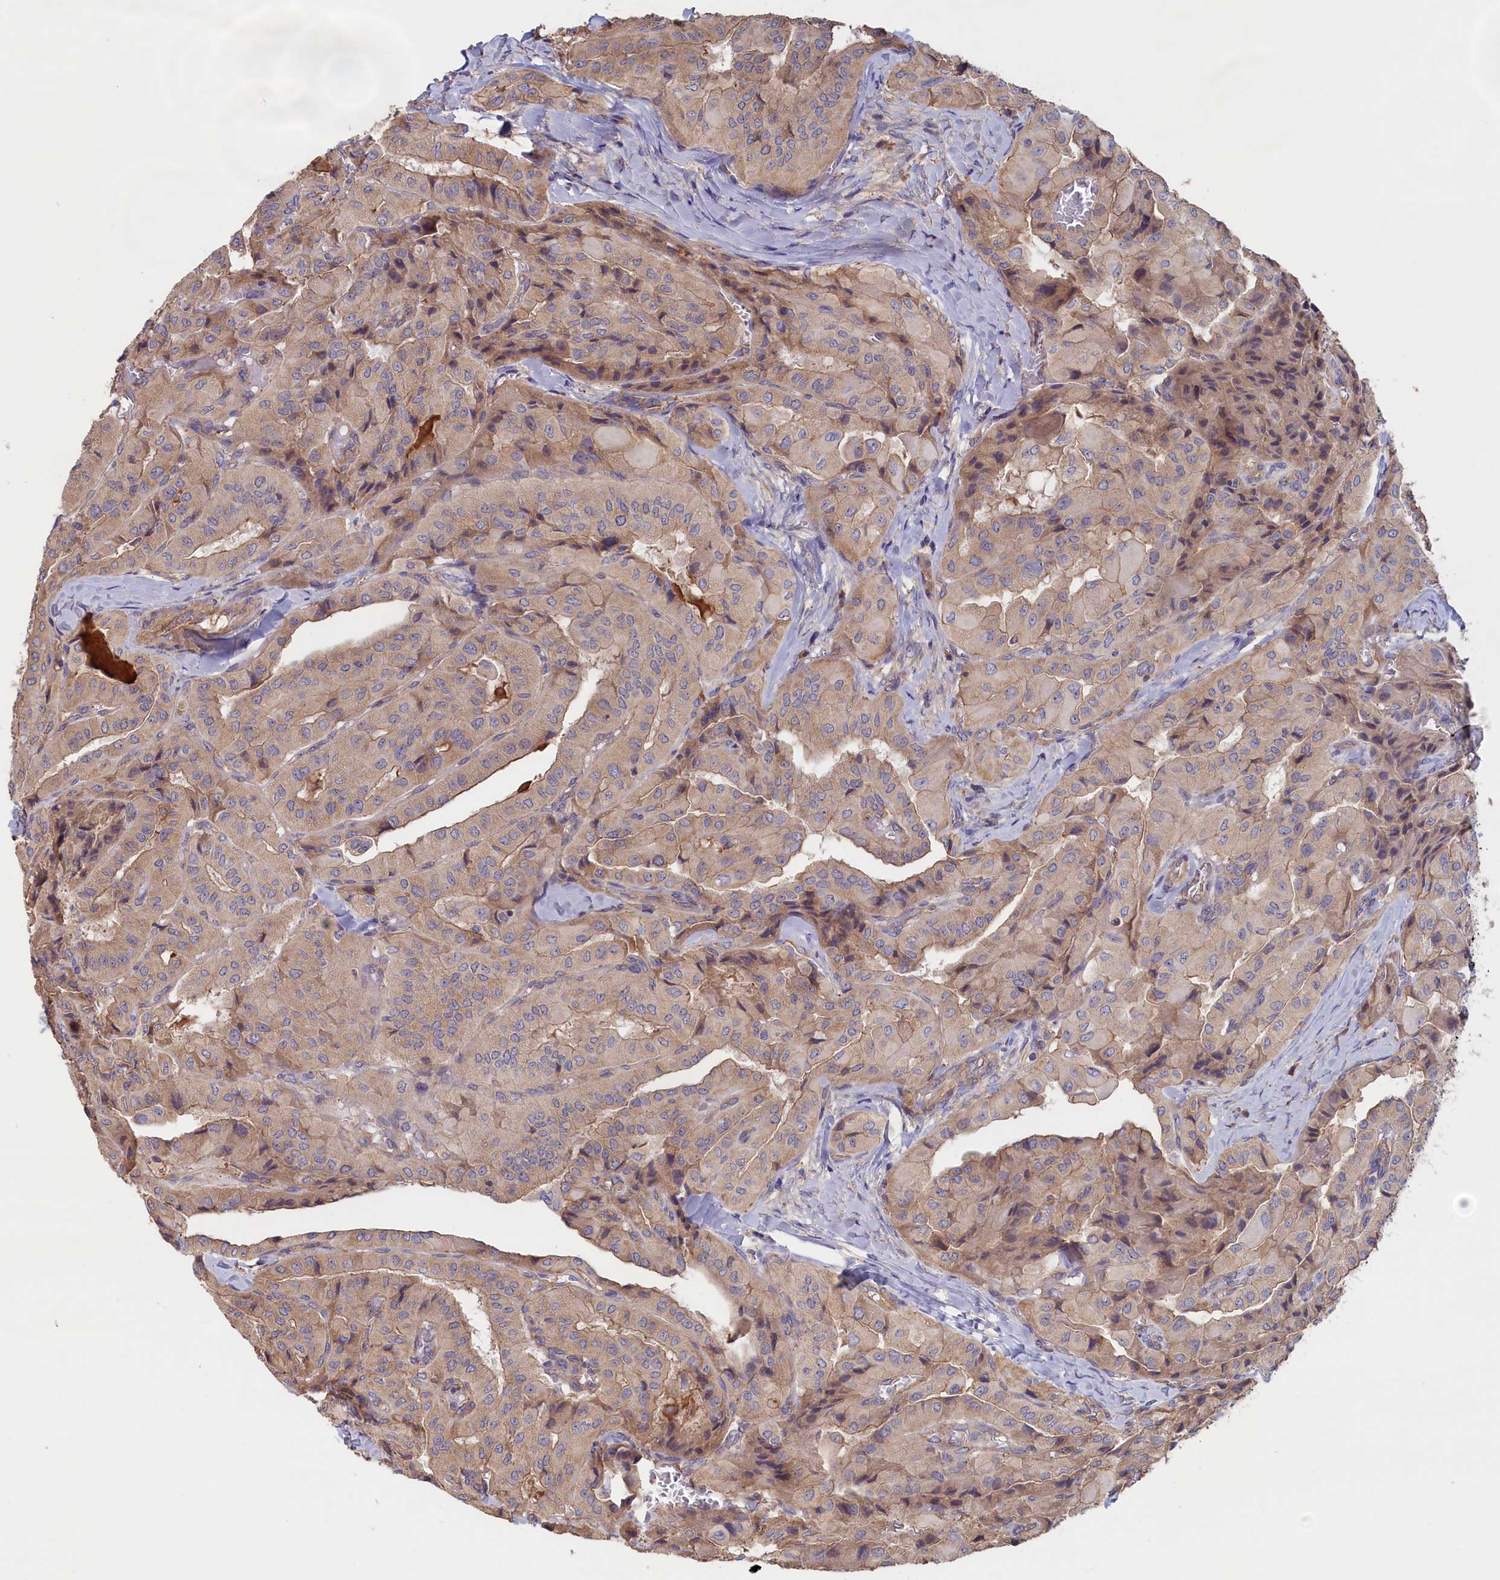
{"staining": {"intensity": "moderate", "quantity": ">75%", "location": "cytoplasmic/membranous"}, "tissue": "thyroid cancer", "cell_type": "Tumor cells", "image_type": "cancer", "snomed": [{"axis": "morphology", "description": "Normal tissue, NOS"}, {"axis": "morphology", "description": "Papillary adenocarcinoma, NOS"}, {"axis": "topography", "description": "Thyroid gland"}], "caption": "Immunohistochemical staining of papillary adenocarcinoma (thyroid) shows medium levels of moderate cytoplasmic/membranous protein staining in approximately >75% of tumor cells.", "gene": "ANKRD2", "patient": {"sex": "female", "age": 59}}